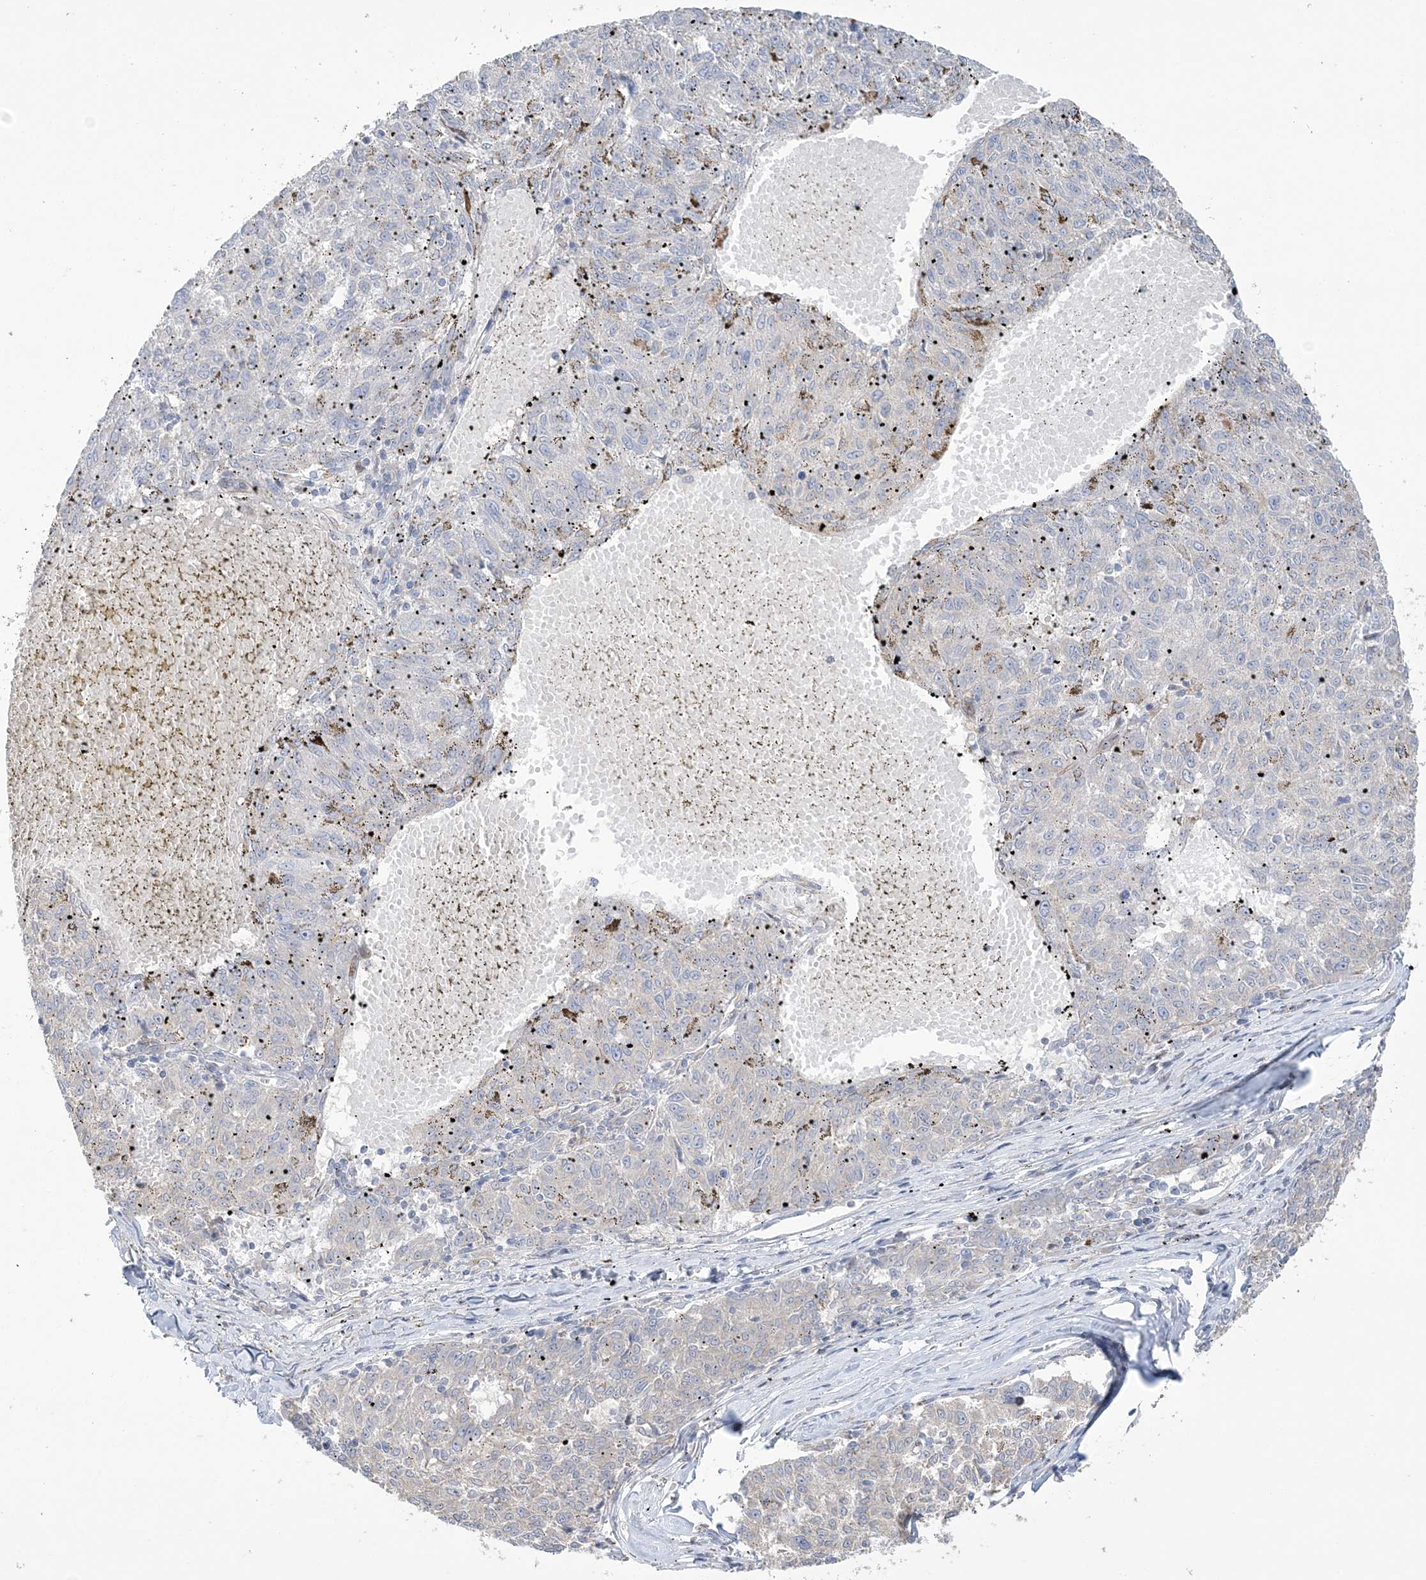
{"staining": {"intensity": "negative", "quantity": "none", "location": "none"}, "tissue": "melanoma", "cell_type": "Tumor cells", "image_type": "cancer", "snomed": [{"axis": "morphology", "description": "Malignant melanoma, NOS"}, {"axis": "topography", "description": "Skin"}], "caption": "A high-resolution image shows IHC staining of melanoma, which shows no significant staining in tumor cells.", "gene": "FARSB", "patient": {"sex": "female", "age": 72}}